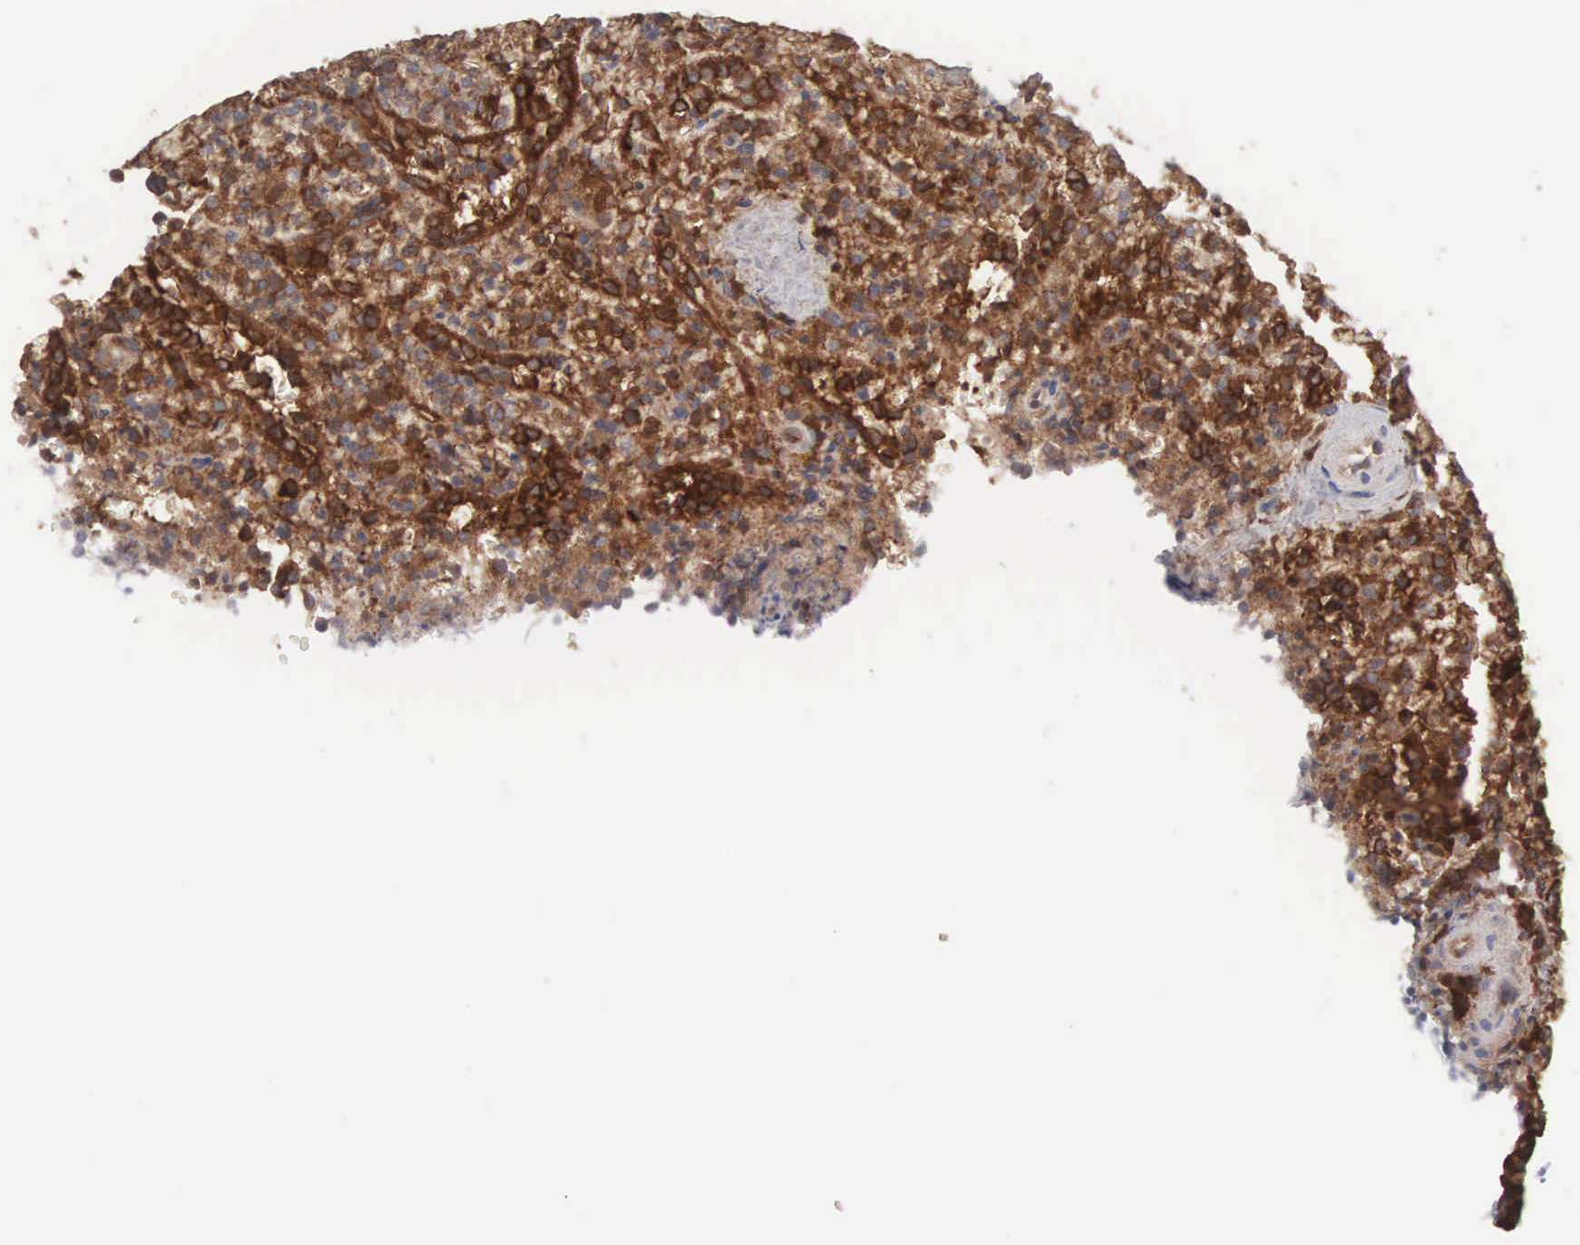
{"staining": {"intensity": "moderate", "quantity": ">75%", "location": "cytoplasmic/membranous"}, "tissue": "lymphoma", "cell_type": "Tumor cells", "image_type": "cancer", "snomed": [{"axis": "morphology", "description": "Malignant lymphoma, non-Hodgkin's type, High grade"}, {"axis": "topography", "description": "Spleen"}, {"axis": "topography", "description": "Lymph node"}], "caption": "Moderate cytoplasmic/membranous staining is appreciated in about >75% of tumor cells in malignant lymphoma, non-Hodgkin's type (high-grade).", "gene": "MTHFD1", "patient": {"sex": "female", "age": 70}}